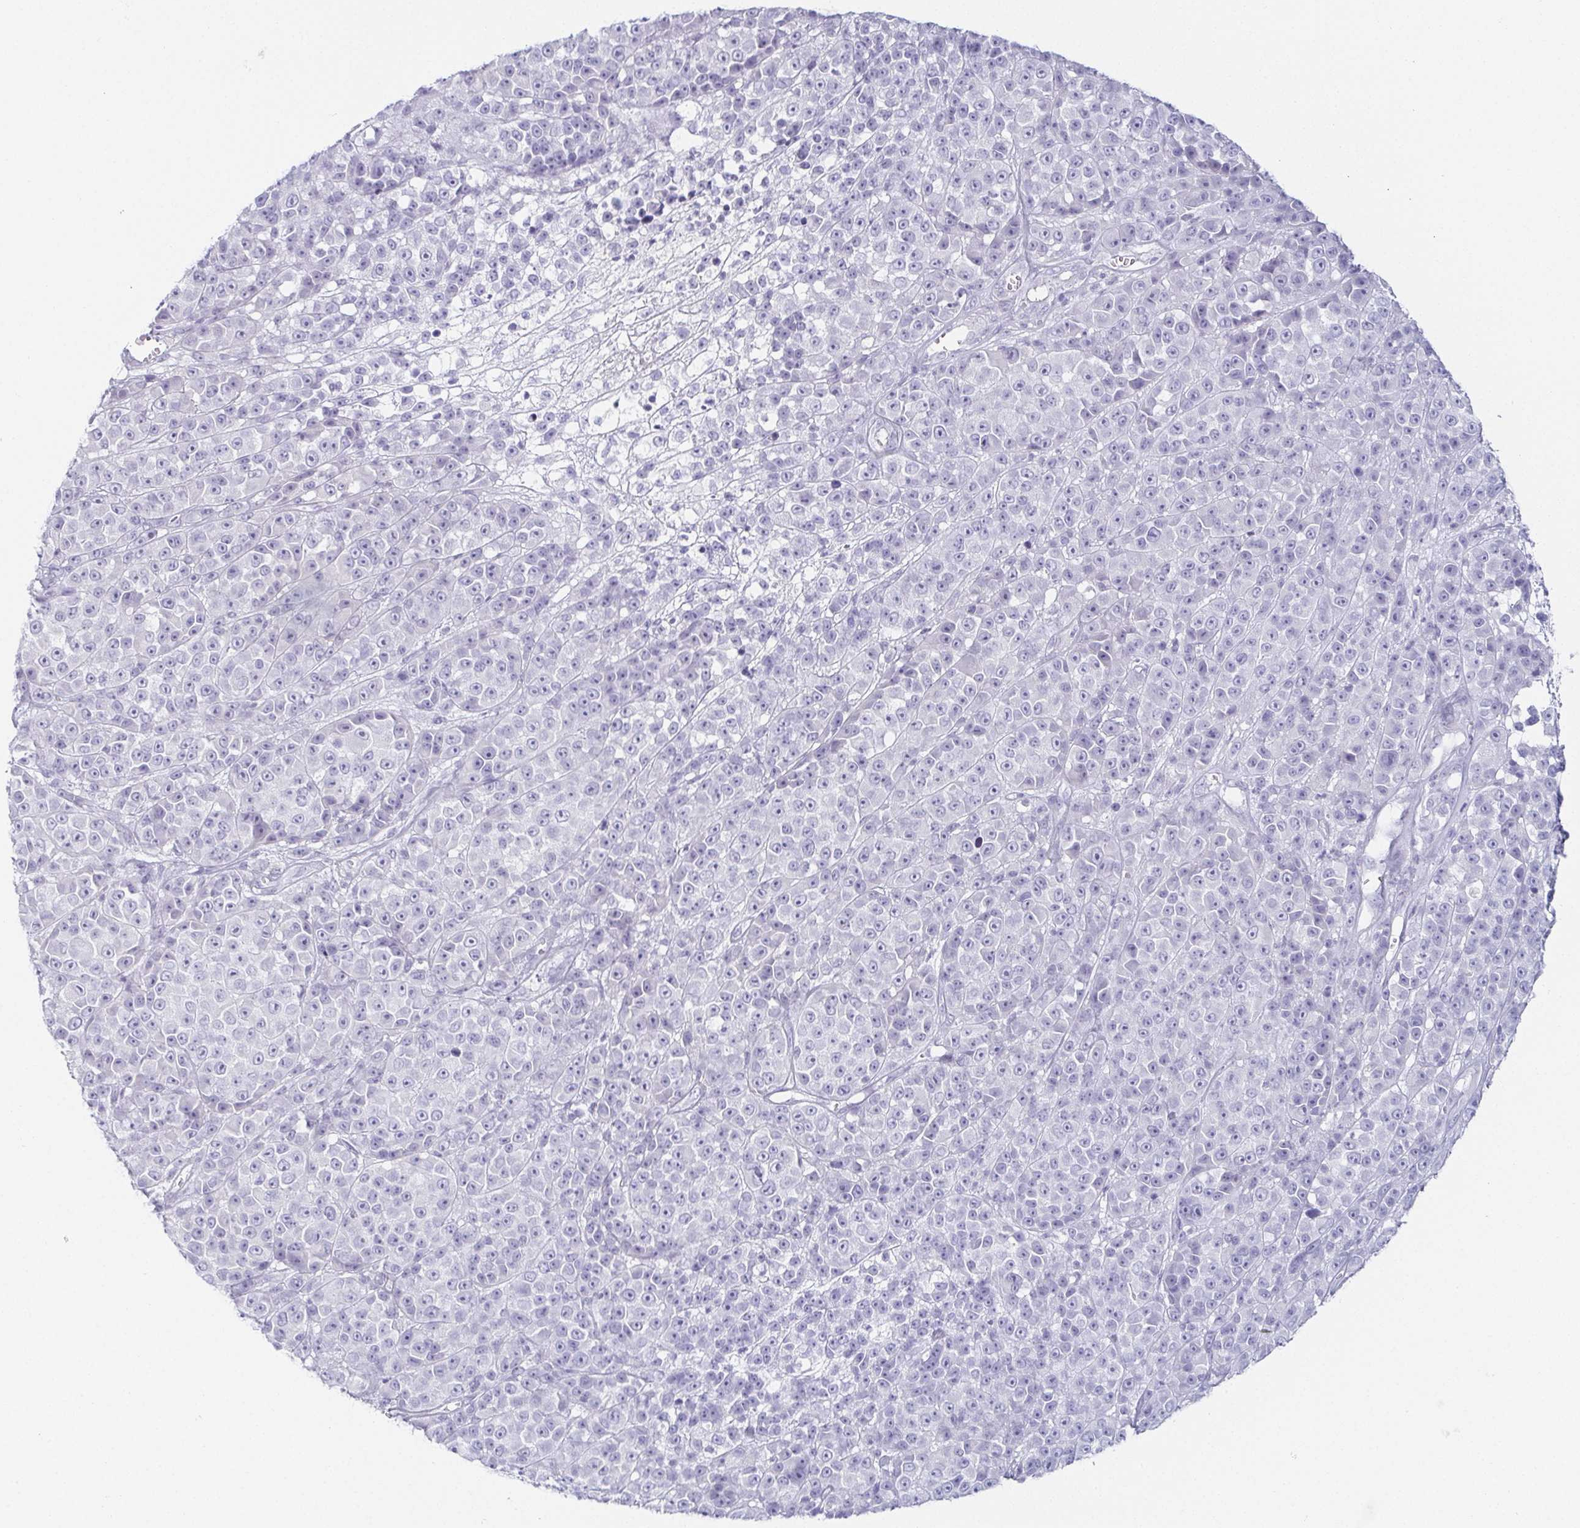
{"staining": {"intensity": "negative", "quantity": "none", "location": "none"}, "tissue": "melanoma", "cell_type": "Tumor cells", "image_type": "cancer", "snomed": [{"axis": "morphology", "description": "Malignant melanoma, NOS"}, {"axis": "topography", "description": "Skin"}, {"axis": "topography", "description": "Skin of back"}], "caption": "This is a photomicrograph of immunohistochemistry staining of melanoma, which shows no positivity in tumor cells.", "gene": "PRR27", "patient": {"sex": "male", "age": 91}}